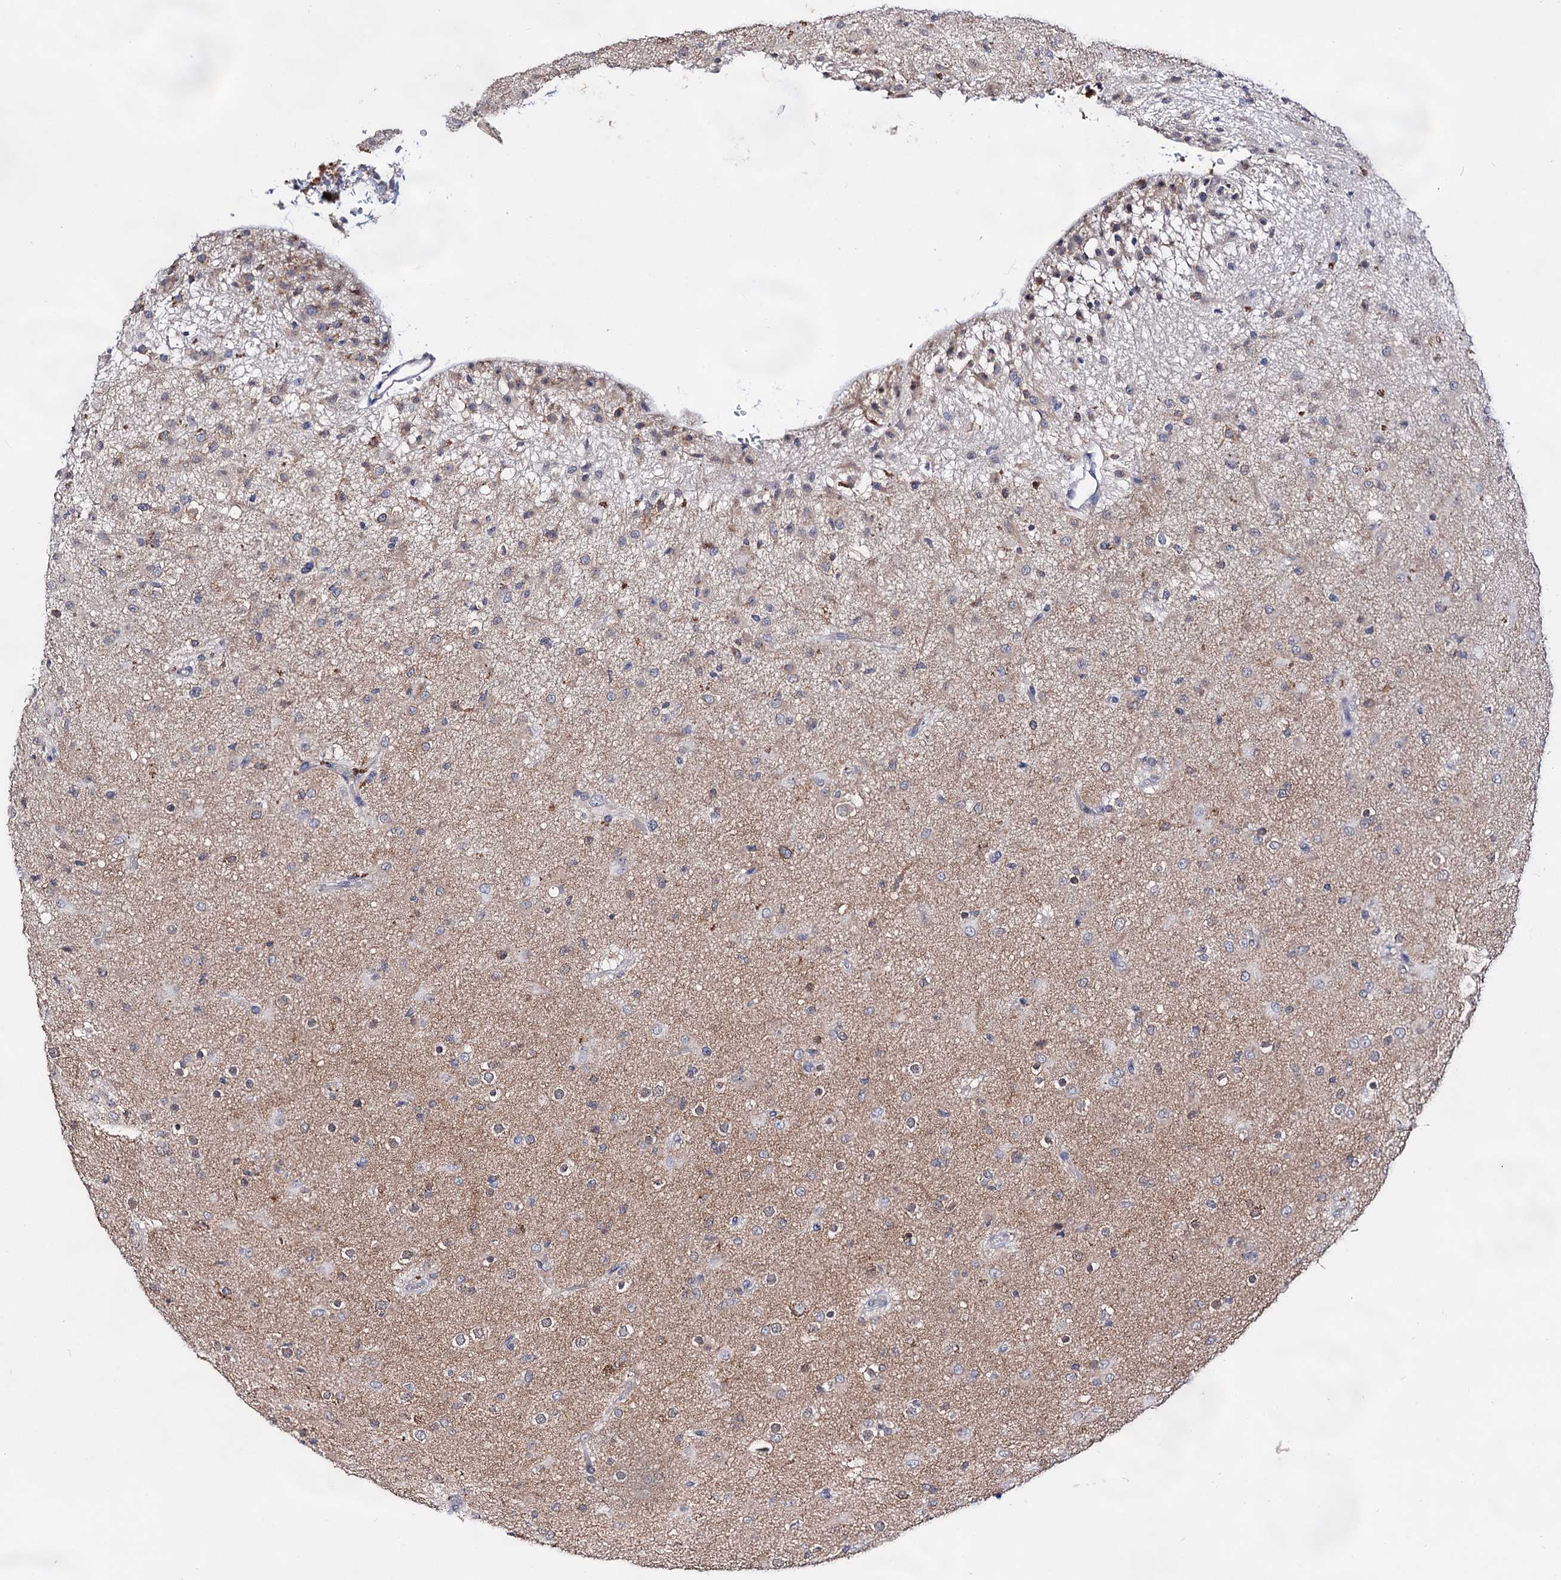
{"staining": {"intensity": "weak", "quantity": "<25%", "location": "cytoplasmic/membranous"}, "tissue": "glioma", "cell_type": "Tumor cells", "image_type": "cancer", "snomed": [{"axis": "morphology", "description": "Glioma, malignant, Low grade"}, {"axis": "topography", "description": "Brain"}], "caption": "IHC micrograph of human low-grade glioma (malignant) stained for a protein (brown), which displays no staining in tumor cells. (Immunohistochemistry (ihc), brightfield microscopy, high magnification).", "gene": "ARFIP2", "patient": {"sex": "male", "age": 65}}